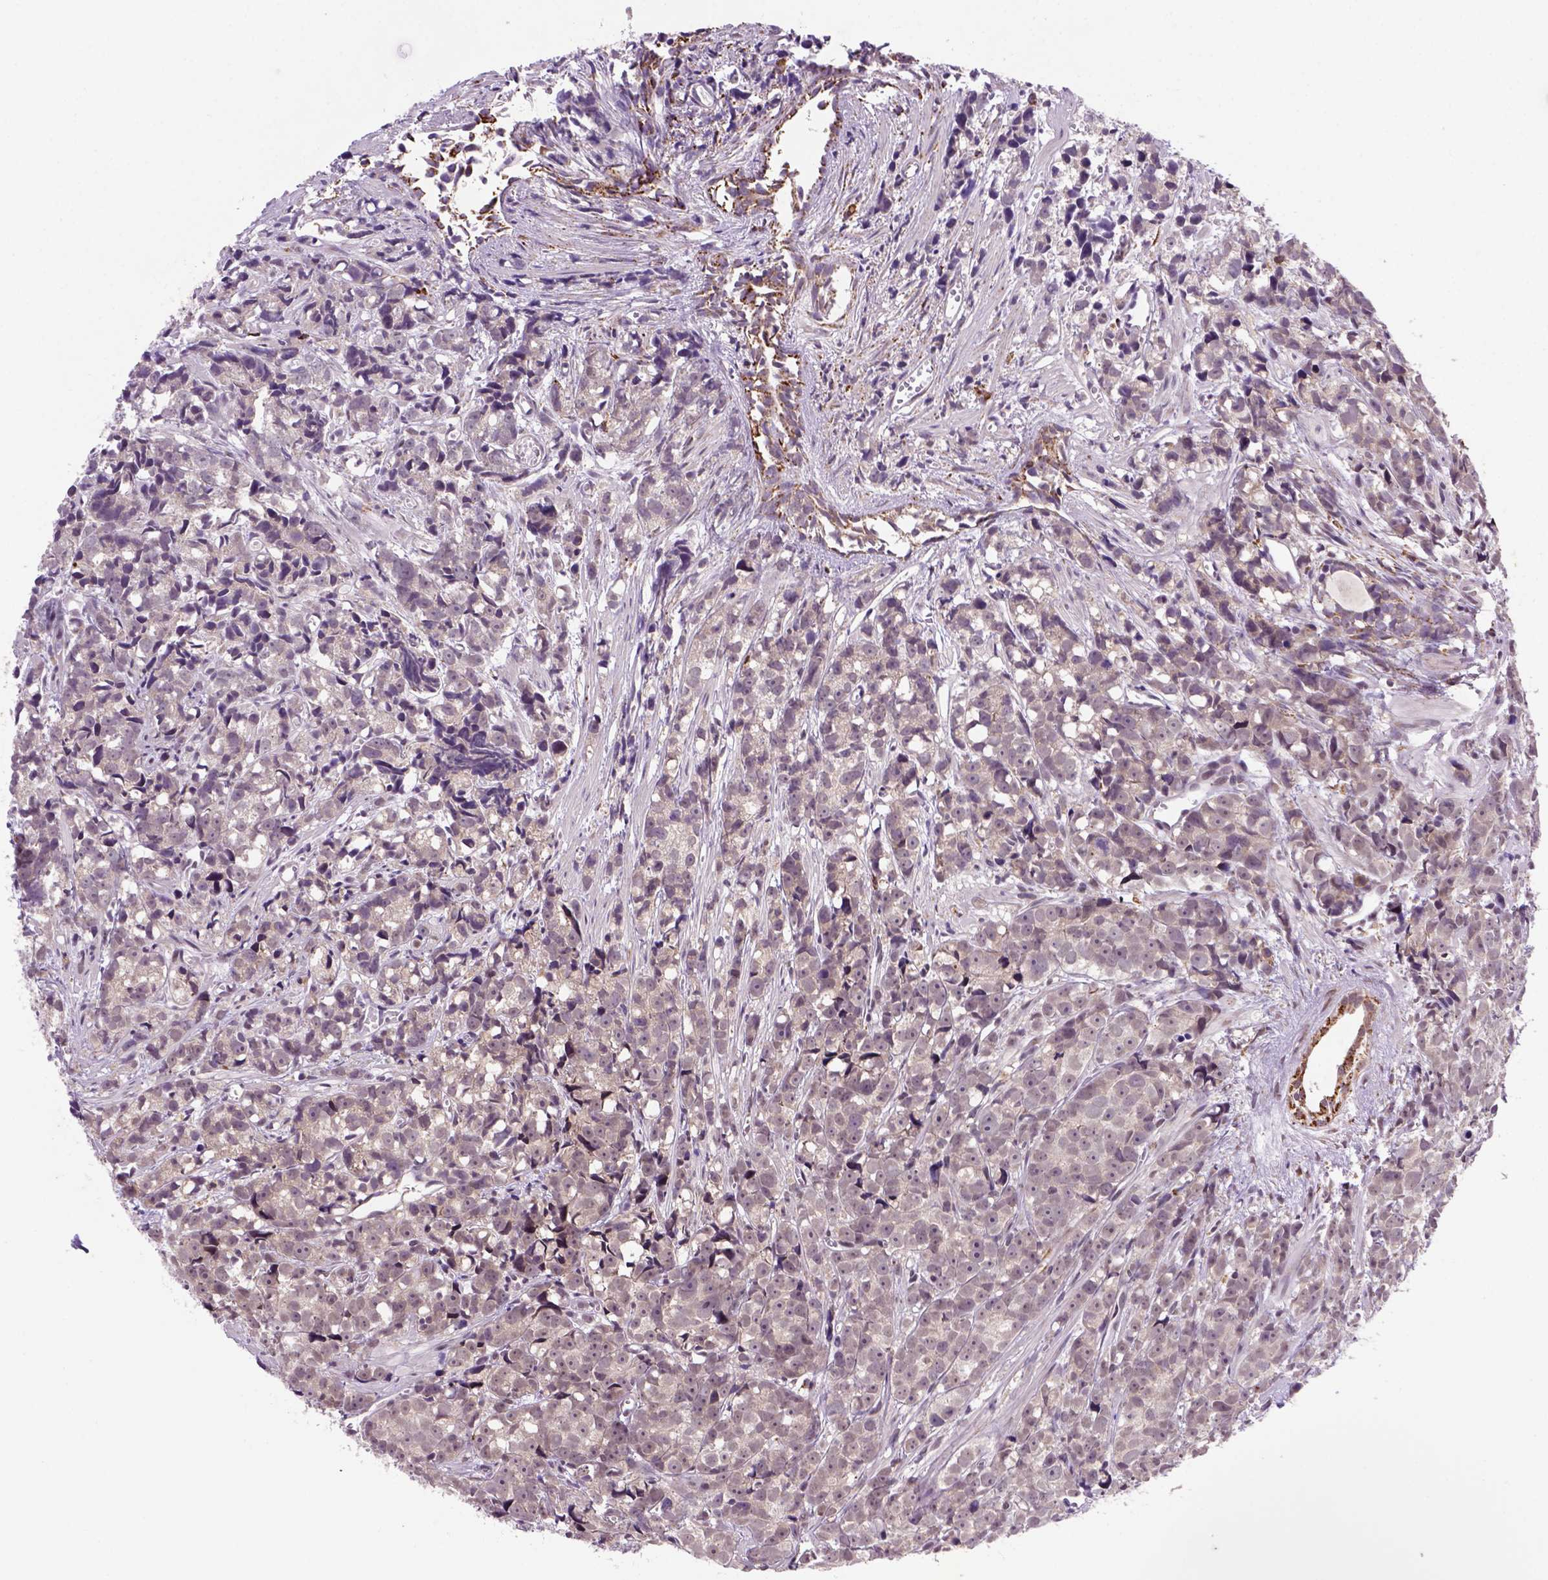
{"staining": {"intensity": "moderate", "quantity": "<25%", "location": "cytoplasmic/membranous"}, "tissue": "prostate cancer", "cell_type": "Tumor cells", "image_type": "cancer", "snomed": [{"axis": "morphology", "description": "Adenocarcinoma, High grade"}, {"axis": "topography", "description": "Prostate"}], "caption": "This is an image of IHC staining of prostate adenocarcinoma (high-grade), which shows moderate expression in the cytoplasmic/membranous of tumor cells.", "gene": "FZD7", "patient": {"sex": "male", "age": 77}}